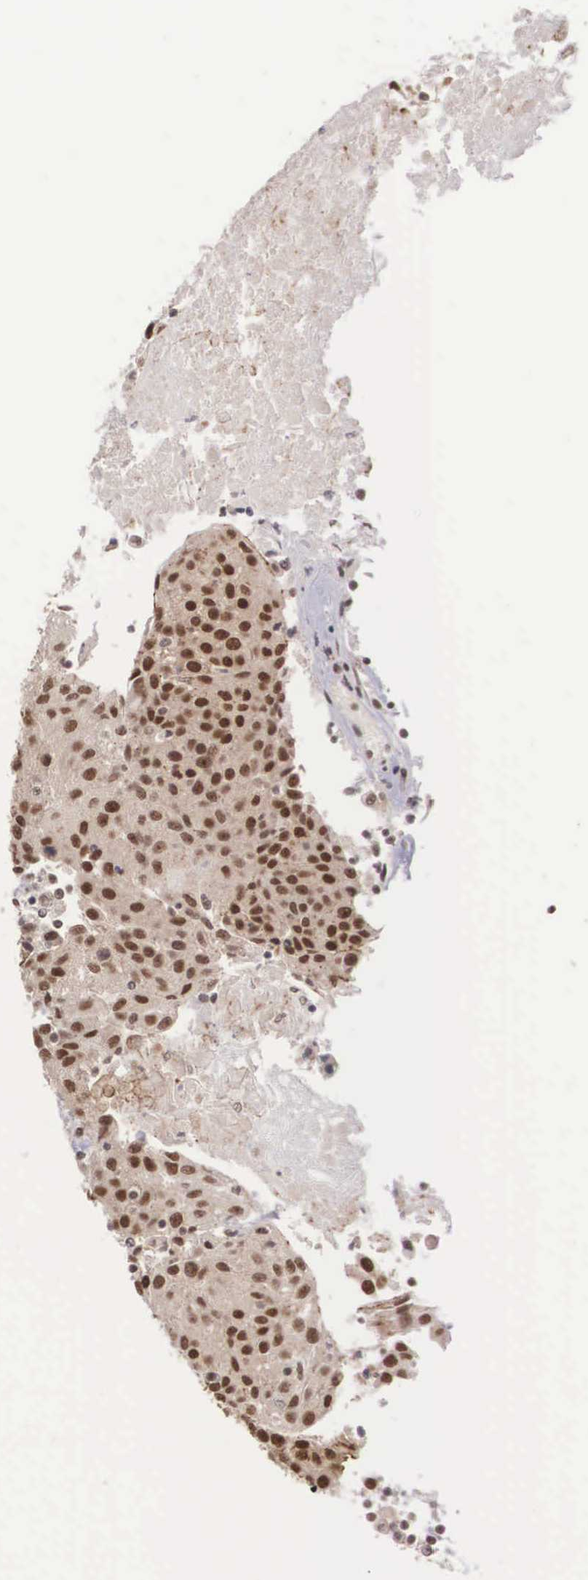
{"staining": {"intensity": "strong", "quantity": ">75%", "location": "cytoplasmic/membranous,nuclear"}, "tissue": "urothelial cancer", "cell_type": "Tumor cells", "image_type": "cancer", "snomed": [{"axis": "morphology", "description": "Urothelial carcinoma, High grade"}, {"axis": "topography", "description": "Urinary bladder"}], "caption": "Urothelial carcinoma (high-grade) was stained to show a protein in brown. There is high levels of strong cytoplasmic/membranous and nuclear positivity in about >75% of tumor cells.", "gene": "POLR2F", "patient": {"sex": "female", "age": 85}}